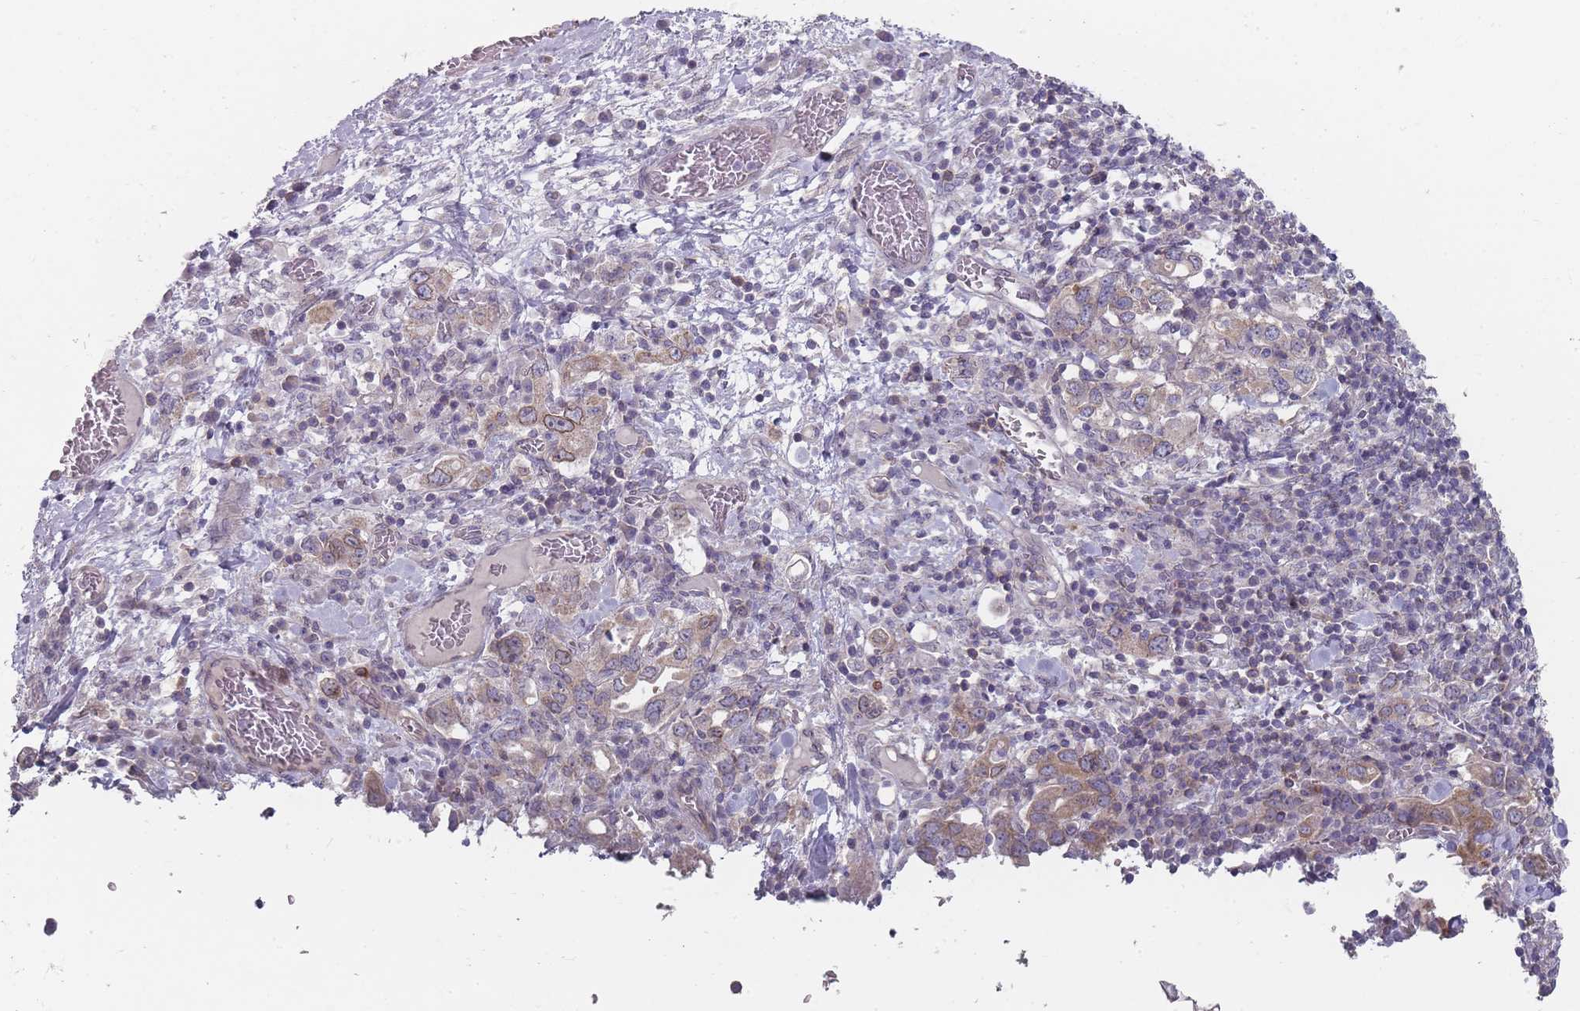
{"staining": {"intensity": "moderate", "quantity": "<25%", "location": "cytoplasmic/membranous"}, "tissue": "stomach cancer", "cell_type": "Tumor cells", "image_type": "cancer", "snomed": [{"axis": "morphology", "description": "Adenocarcinoma, NOS"}, {"axis": "topography", "description": "Stomach, upper"}, {"axis": "topography", "description": "Stomach"}], "caption": "Stomach cancer (adenocarcinoma) tissue demonstrates moderate cytoplasmic/membranous staining in approximately <25% of tumor cells", "gene": "PCDH12", "patient": {"sex": "male", "age": 62}}